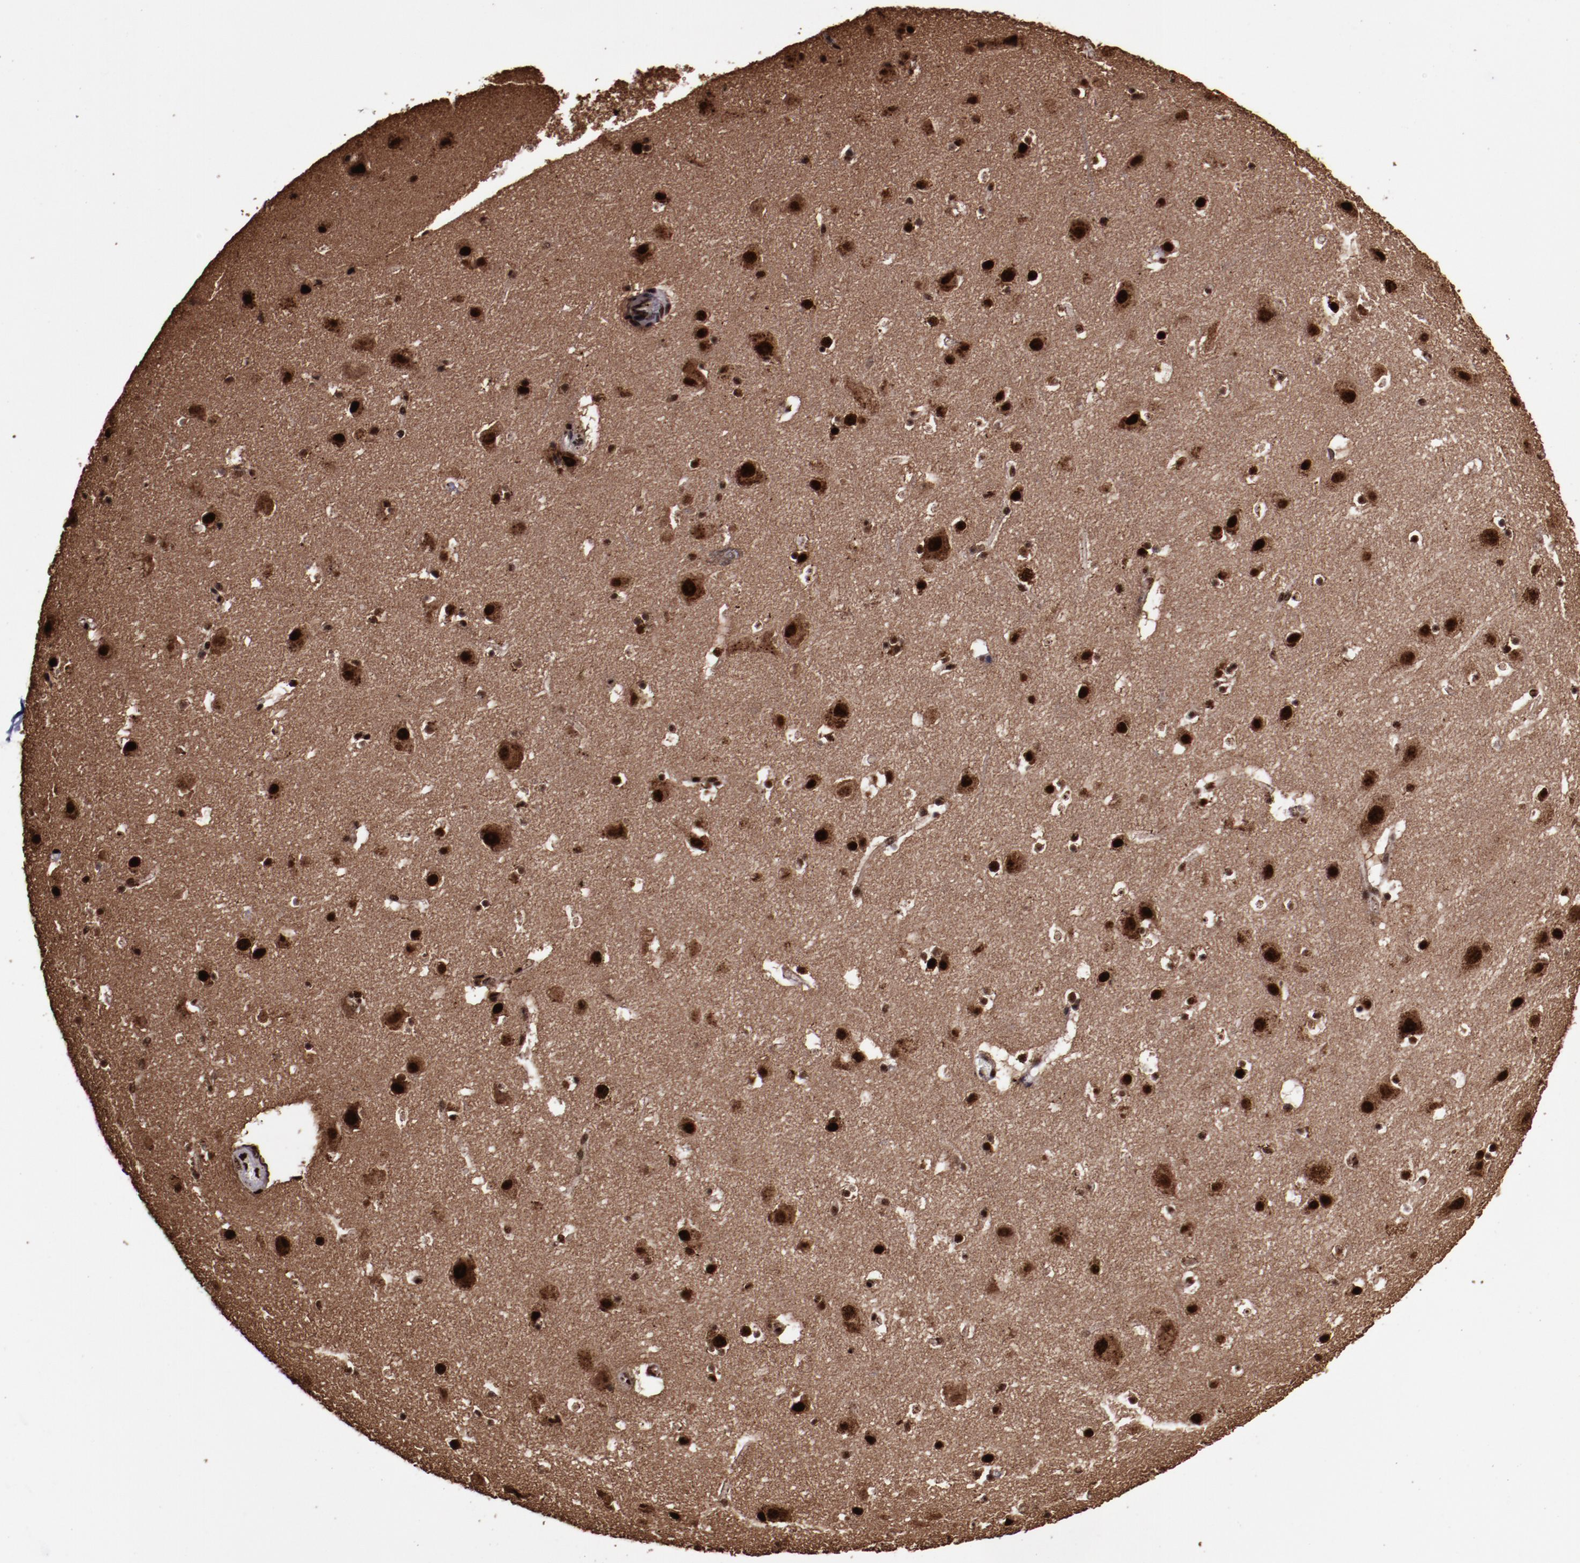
{"staining": {"intensity": "moderate", "quantity": ">75%", "location": "nuclear"}, "tissue": "cerebral cortex", "cell_type": "Endothelial cells", "image_type": "normal", "snomed": [{"axis": "morphology", "description": "Normal tissue, NOS"}, {"axis": "topography", "description": "Cerebral cortex"}], "caption": "A brown stain highlights moderate nuclear expression of a protein in endothelial cells of benign human cerebral cortex.", "gene": "SNW1", "patient": {"sex": "male", "age": 45}}